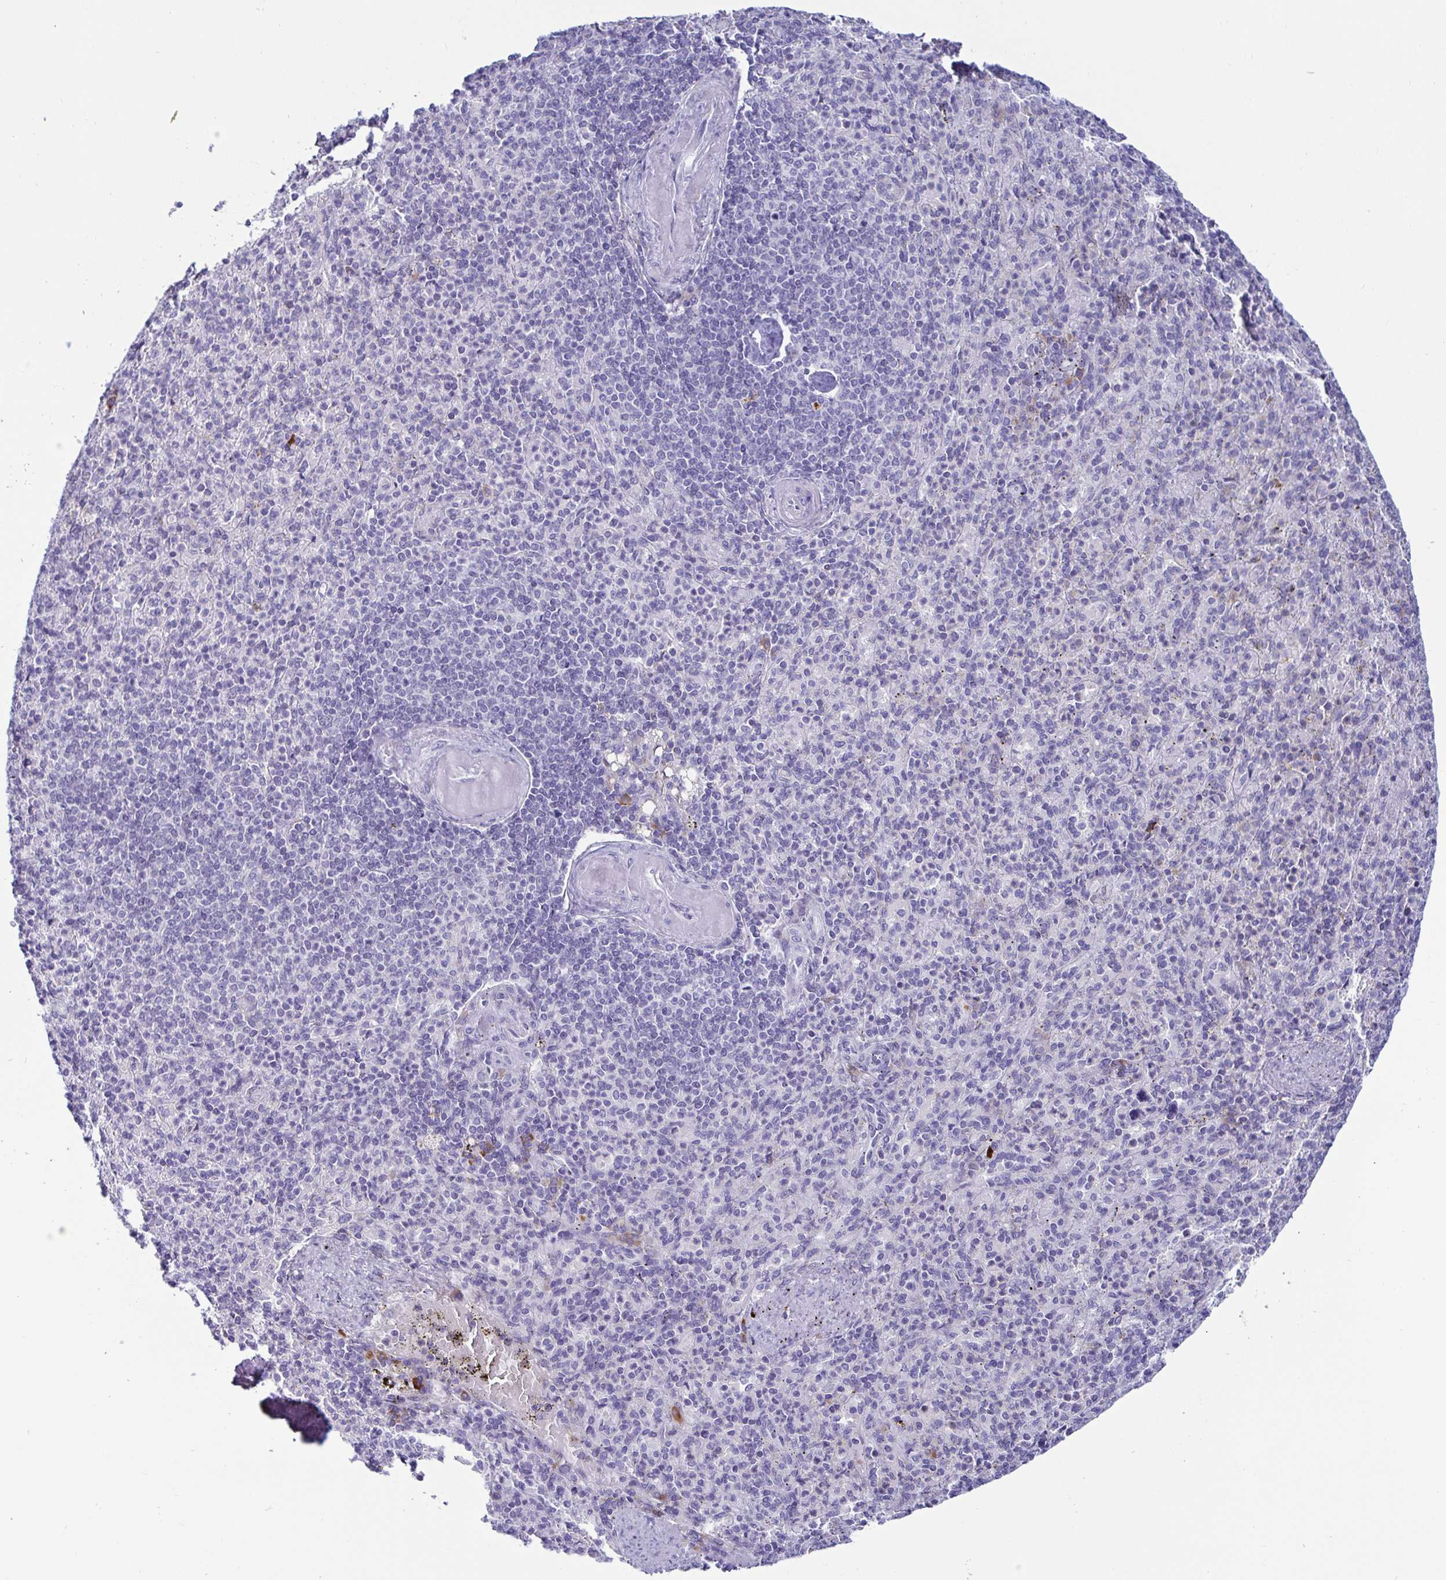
{"staining": {"intensity": "negative", "quantity": "none", "location": "none"}, "tissue": "spleen", "cell_type": "Cells in red pulp", "image_type": "normal", "snomed": [{"axis": "morphology", "description": "Normal tissue, NOS"}, {"axis": "topography", "description": "Spleen"}], "caption": "Cells in red pulp are negative for brown protein staining in benign spleen. (Brightfield microscopy of DAB (3,3'-diaminobenzidine) IHC at high magnification).", "gene": "TFPI2", "patient": {"sex": "female", "age": 74}}